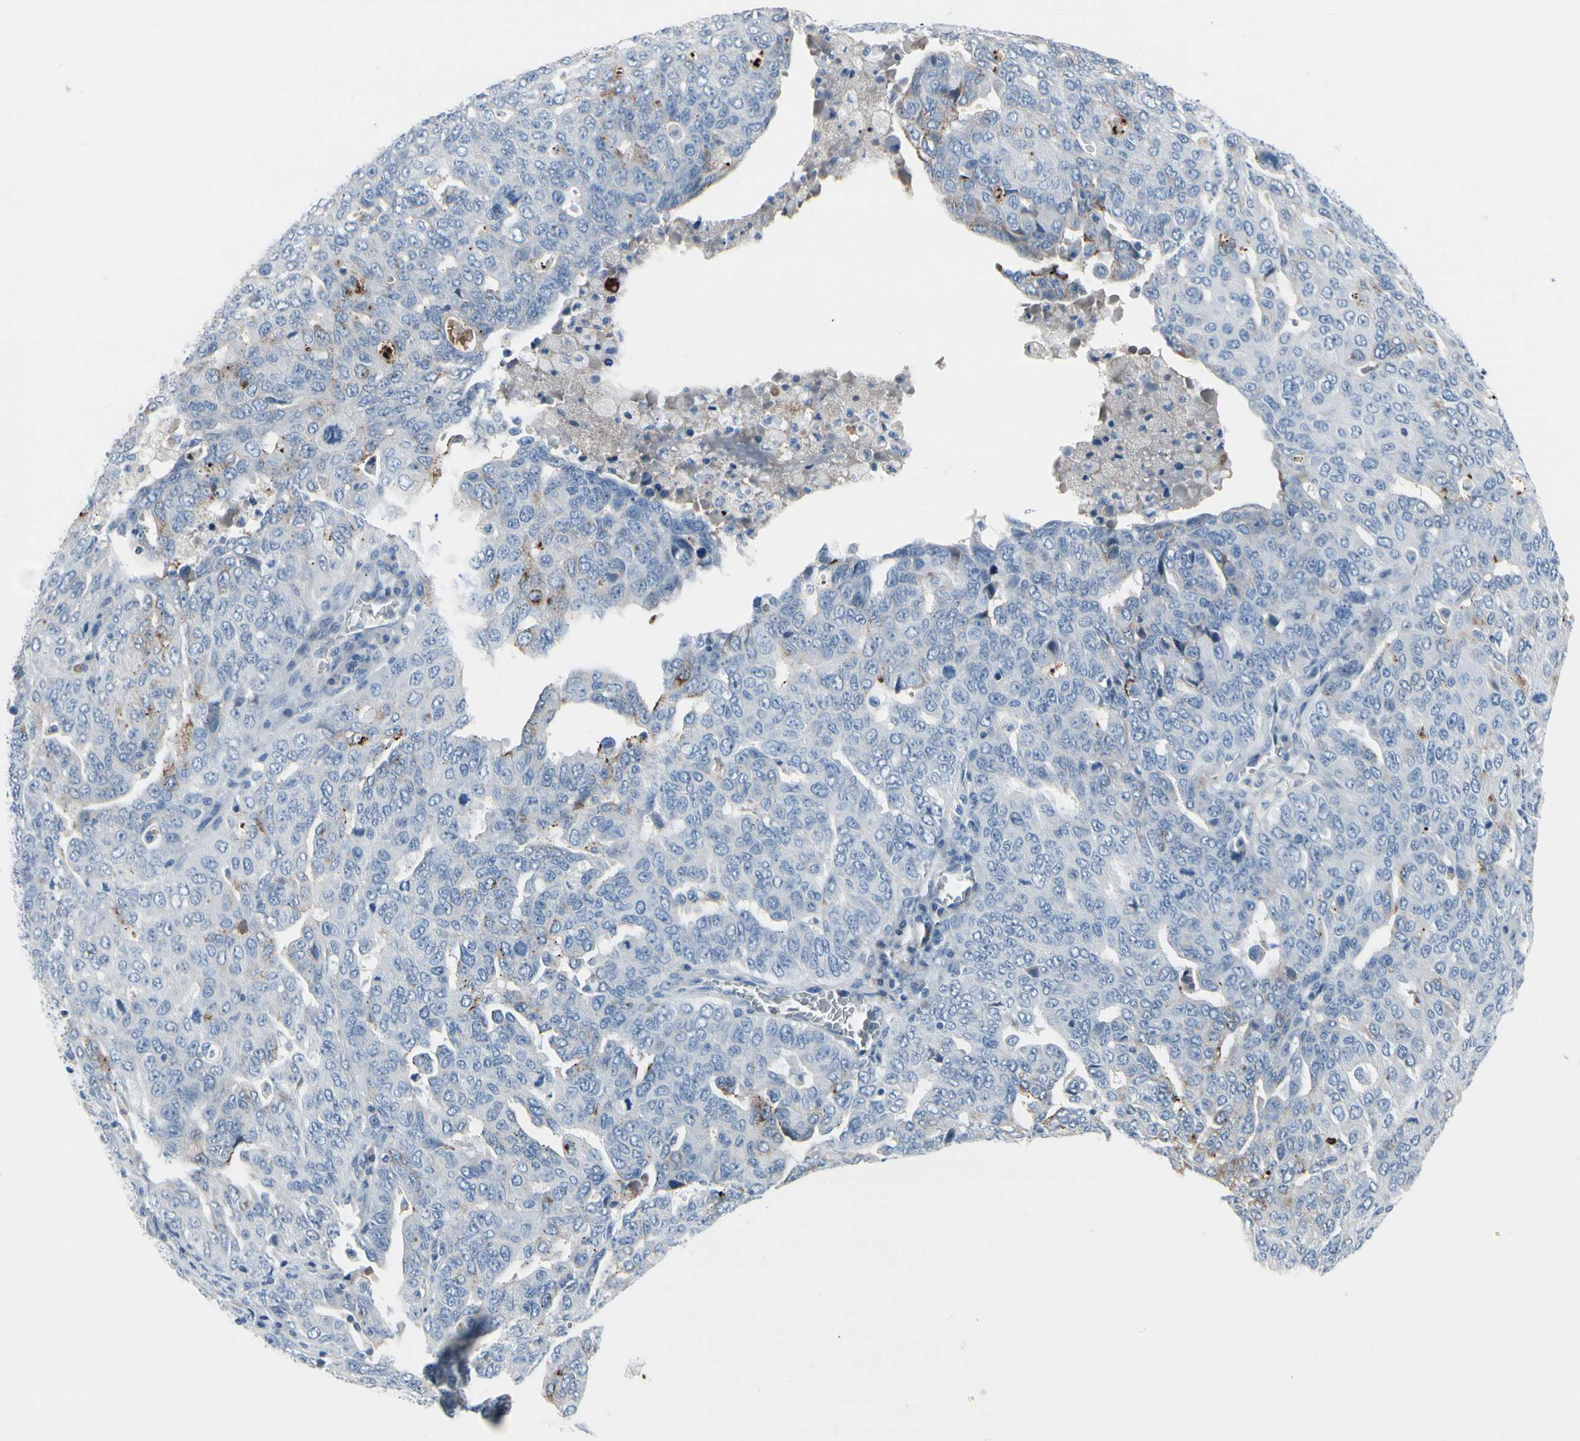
{"staining": {"intensity": "moderate", "quantity": "<25%", "location": "cytoplasmic/membranous"}, "tissue": "ovarian cancer", "cell_type": "Tumor cells", "image_type": "cancer", "snomed": [{"axis": "morphology", "description": "Carcinoma, endometroid"}, {"axis": "topography", "description": "Ovary"}], "caption": "Ovarian cancer (endometroid carcinoma) was stained to show a protein in brown. There is low levels of moderate cytoplasmic/membranous staining in approximately <25% of tumor cells.", "gene": "MUC5B", "patient": {"sex": "female", "age": 62}}